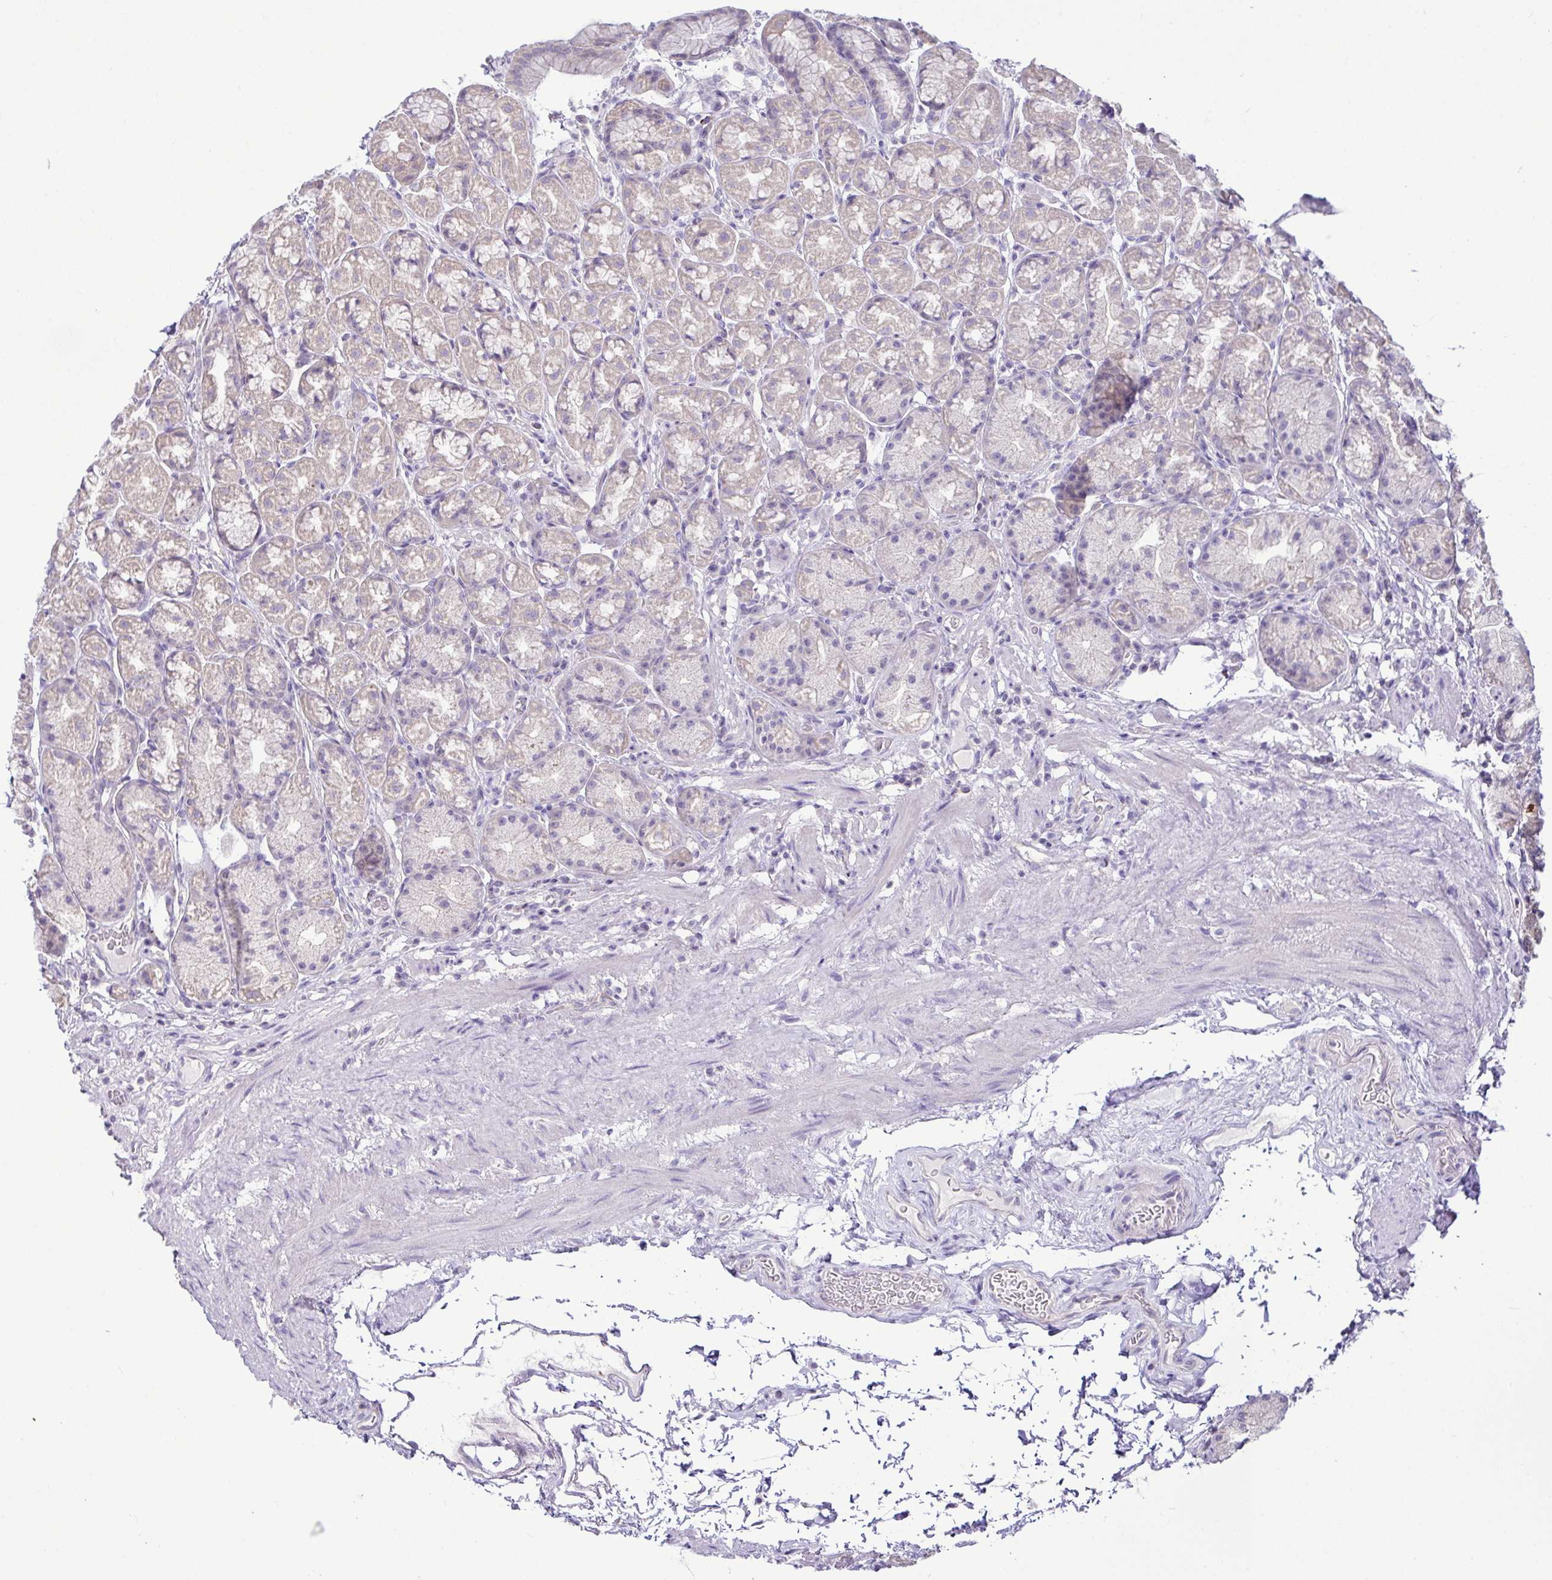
{"staining": {"intensity": "weak", "quantity": "<25%", "location": "cytoplasmic/membranous,nuclear"}, "tissue": "stomach", "cell_type": "Glandular cells", "image_type": "normal", "snomed": [{"axis": "morphology", "description": "Normal tissue, NOS"}, {"axis": "topography", "description": "Stomach, lower"}], "caption": "Stomach stained for a protein using IHC shows no expression glandular cells.", "gene": "D2HGDH", "patient": {"sex": "male", "age": 67}}